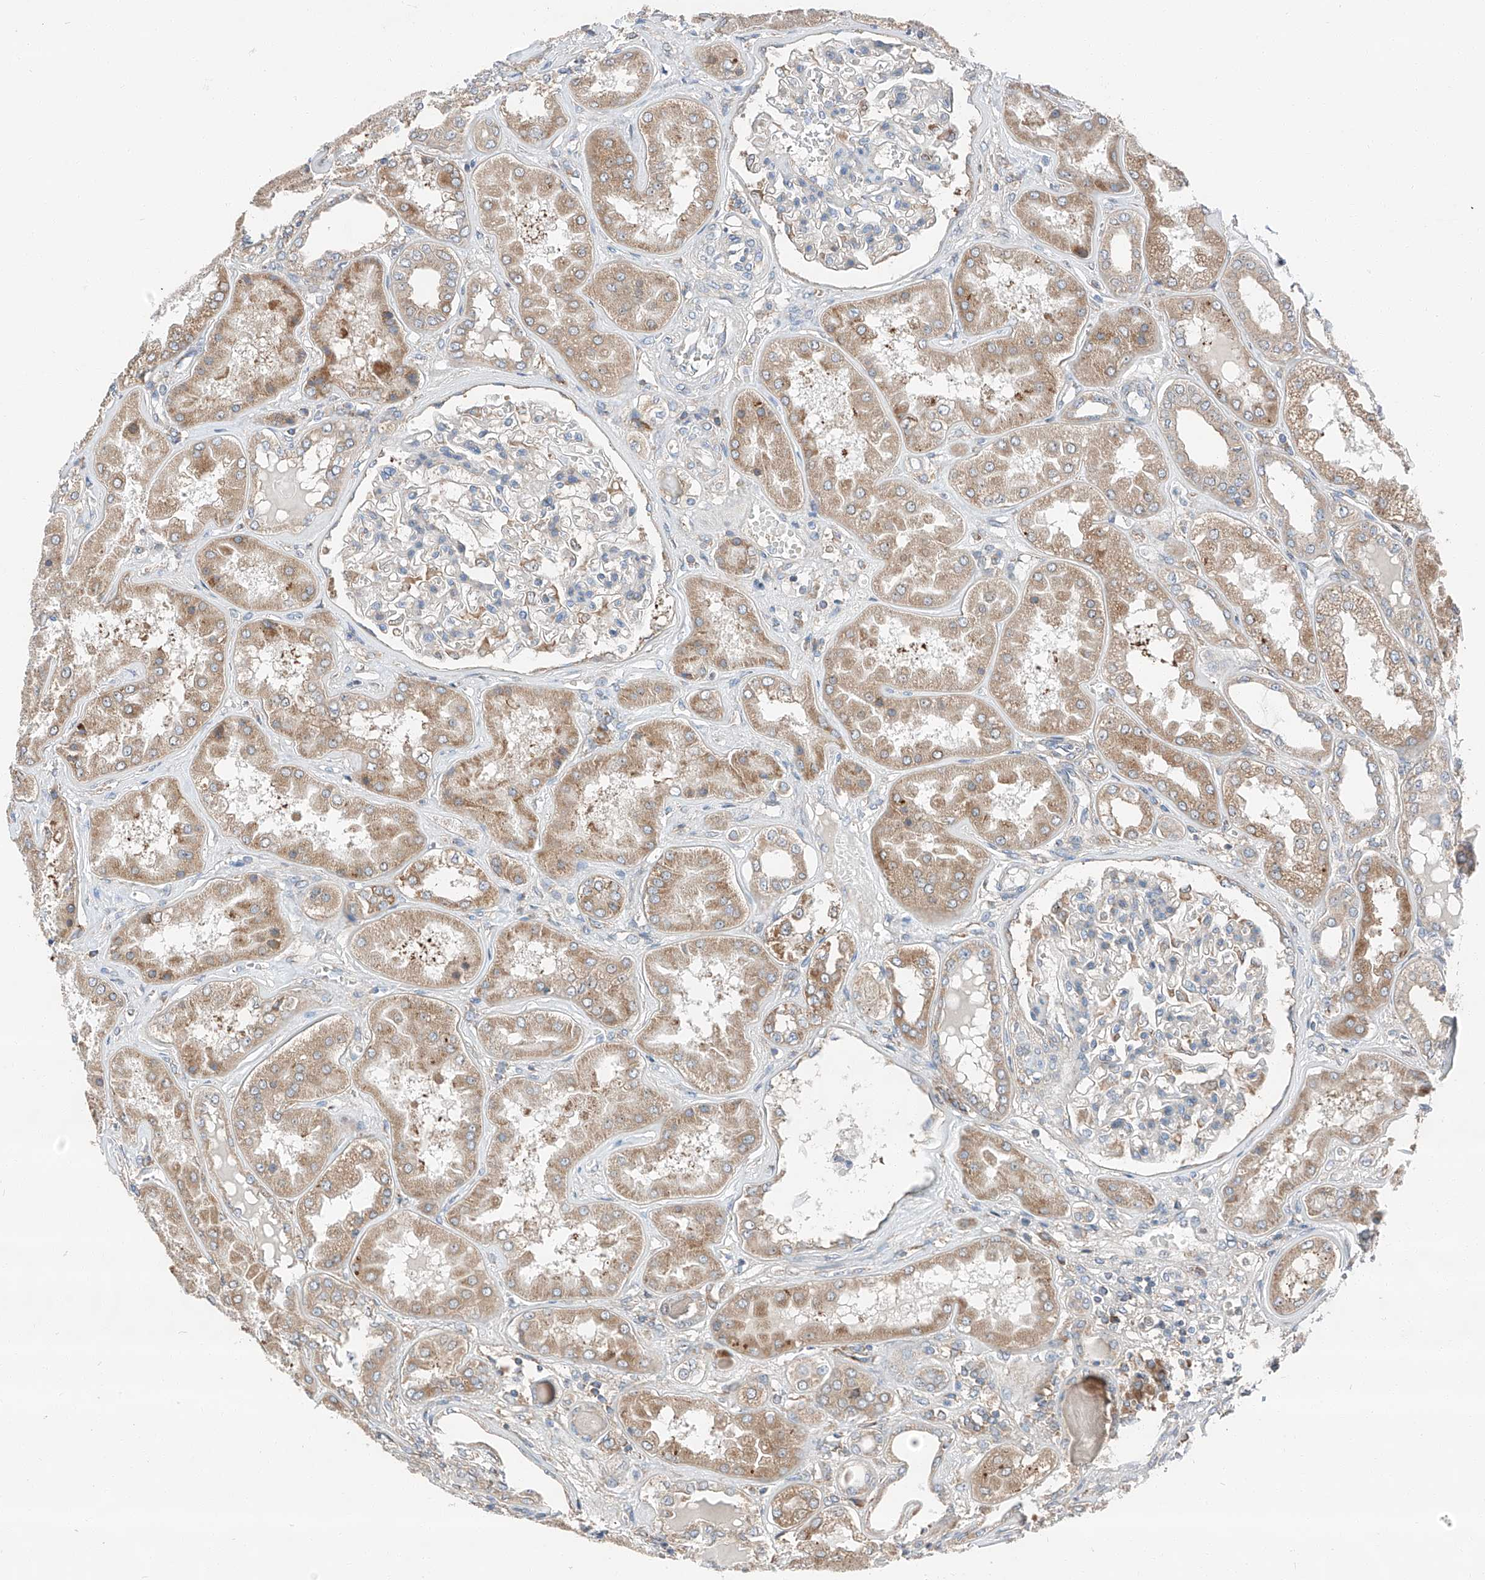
{"staining": {"intensity": "moderate", "quantity": "<25%", "location": "cytoplasmic/membranous"}, "tissue": "kidney", "cell_type": "Cells in glomeruli", "image_type": "normal", "snomed": [{"axis": "morphology", "description": "Normal tissue, NOS"}, {"axis": "topography", "description": "Kidney"}], "caption": "Brown immunohistochemical staining in normal kidney exhibits moderate cytoplasmic/membranous staining in about <25% of cells in glomeruli. (DAB (3,3'-diaminobenzidine) IHC, brown staining for protein, blue staining for nuclei).", "gene": "ZC3H15", "patient": {"sex": "female", "age": 56}}